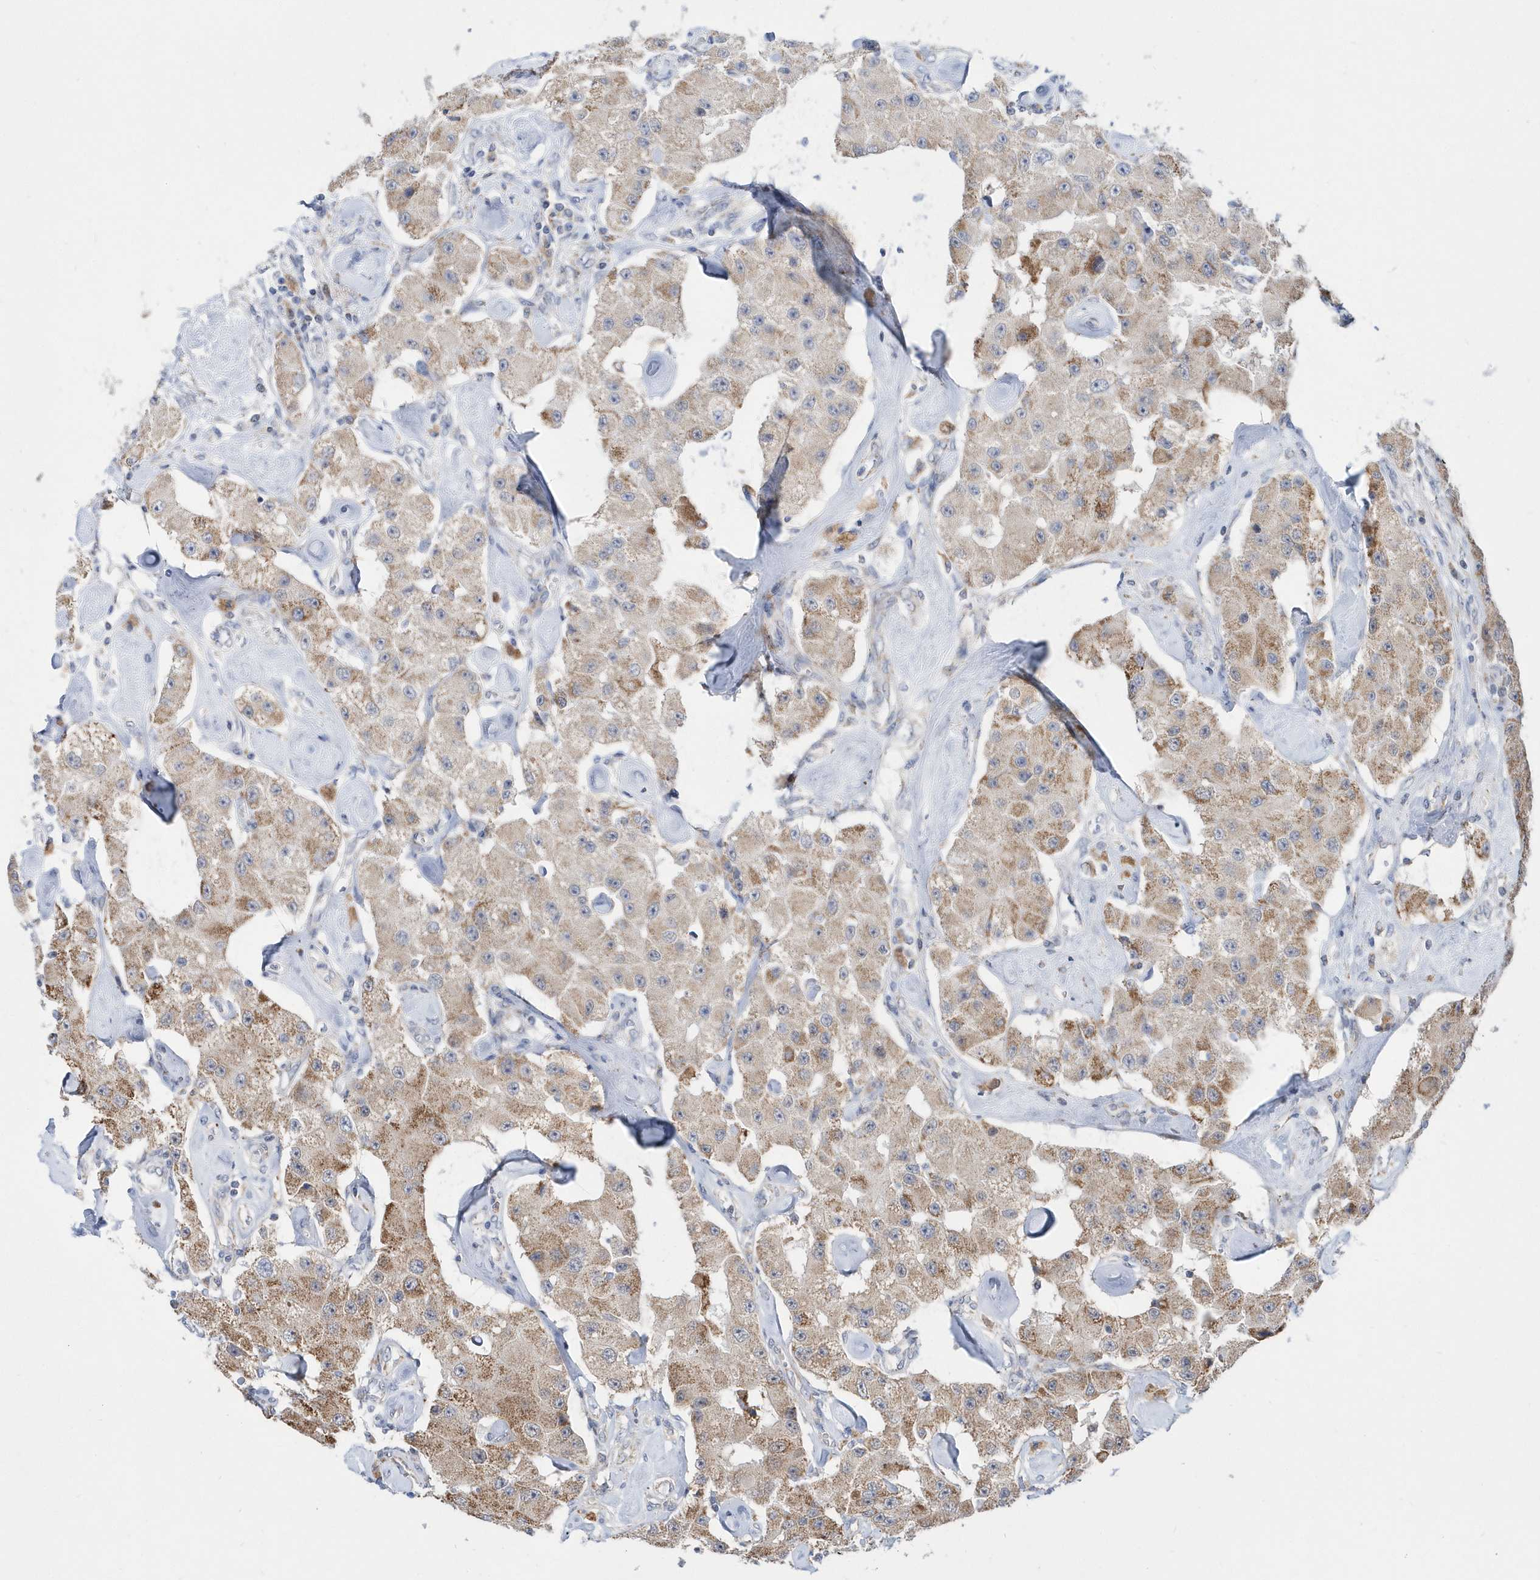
{"staining": {"intensity": "moderate", "quantity": ">75%", "location": "cytoplasmic/membranous"}, "tissue": "carcinoid", "cell_type": "Tumor cells", "image_type": "cancer", "snomed": [{"axis": "morphology", "description": "Carcinoid, malignant, NOS"}, {"axis": "topography", "description": "Pancreas"}], "caption": "This photomicrograph displays immunohistochemistry (IHC) staining of human carcinoid (malignant), with medium moderate cytoplasmic/membranous positivity in approximately >75% of tumor cells.", "gene": "SPATA5", "patient": {"sex": "male", "age": 41}}